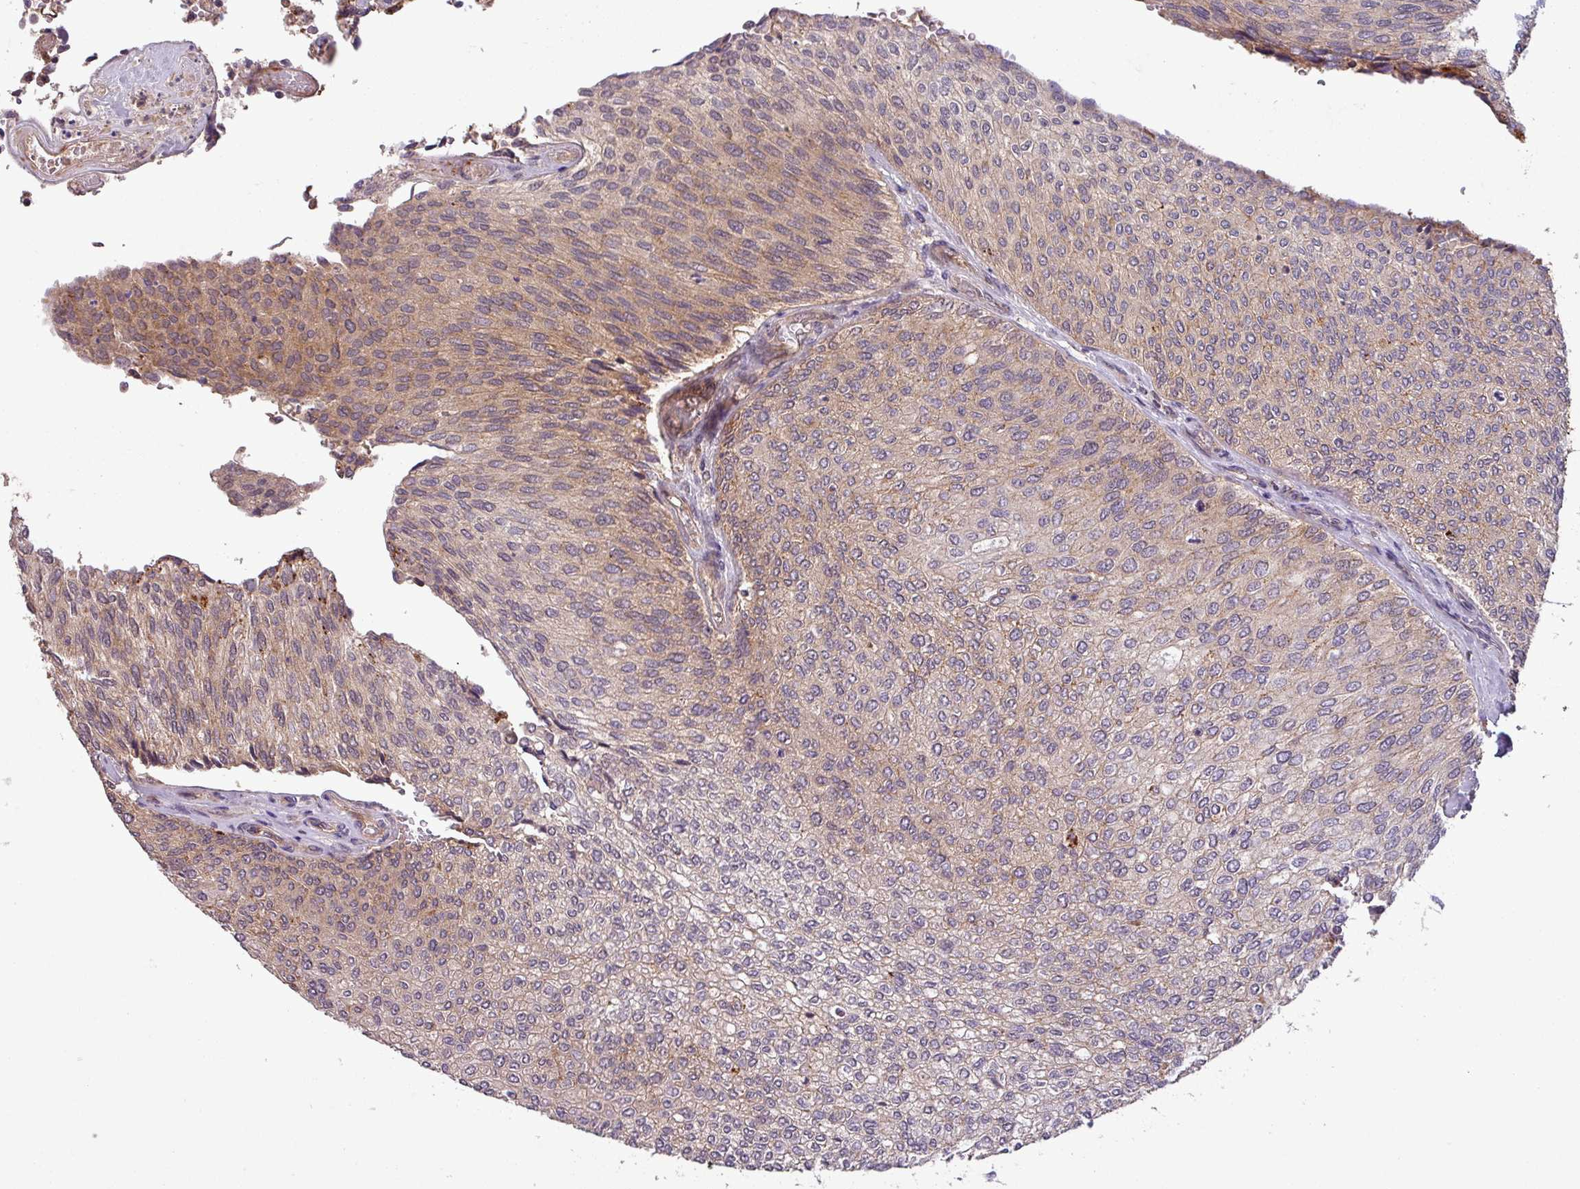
{"staining": {"intensity": "weak", "quantity": "25%-75%", "location": "cytoplasmic/membranous"}, "tissue": "urothelial cancer", "cell_type": "Tumor cells", "image_type": "cancer", "snomed": [{"axis": "morphology", "description": "Urothelial carcinoma, Low grade"}, {"axis": "topography", "description": "Urinary bladder"}], "caption": "Immunohistochemistry (IHC) of low-grade urothelial carcinoma shows low levels of weak cytoplasmic/membranous expression in approximately 25%-75% of tumor cells.", "gene": "PUS1", "patient": {"sex": "female", "age": 79}}